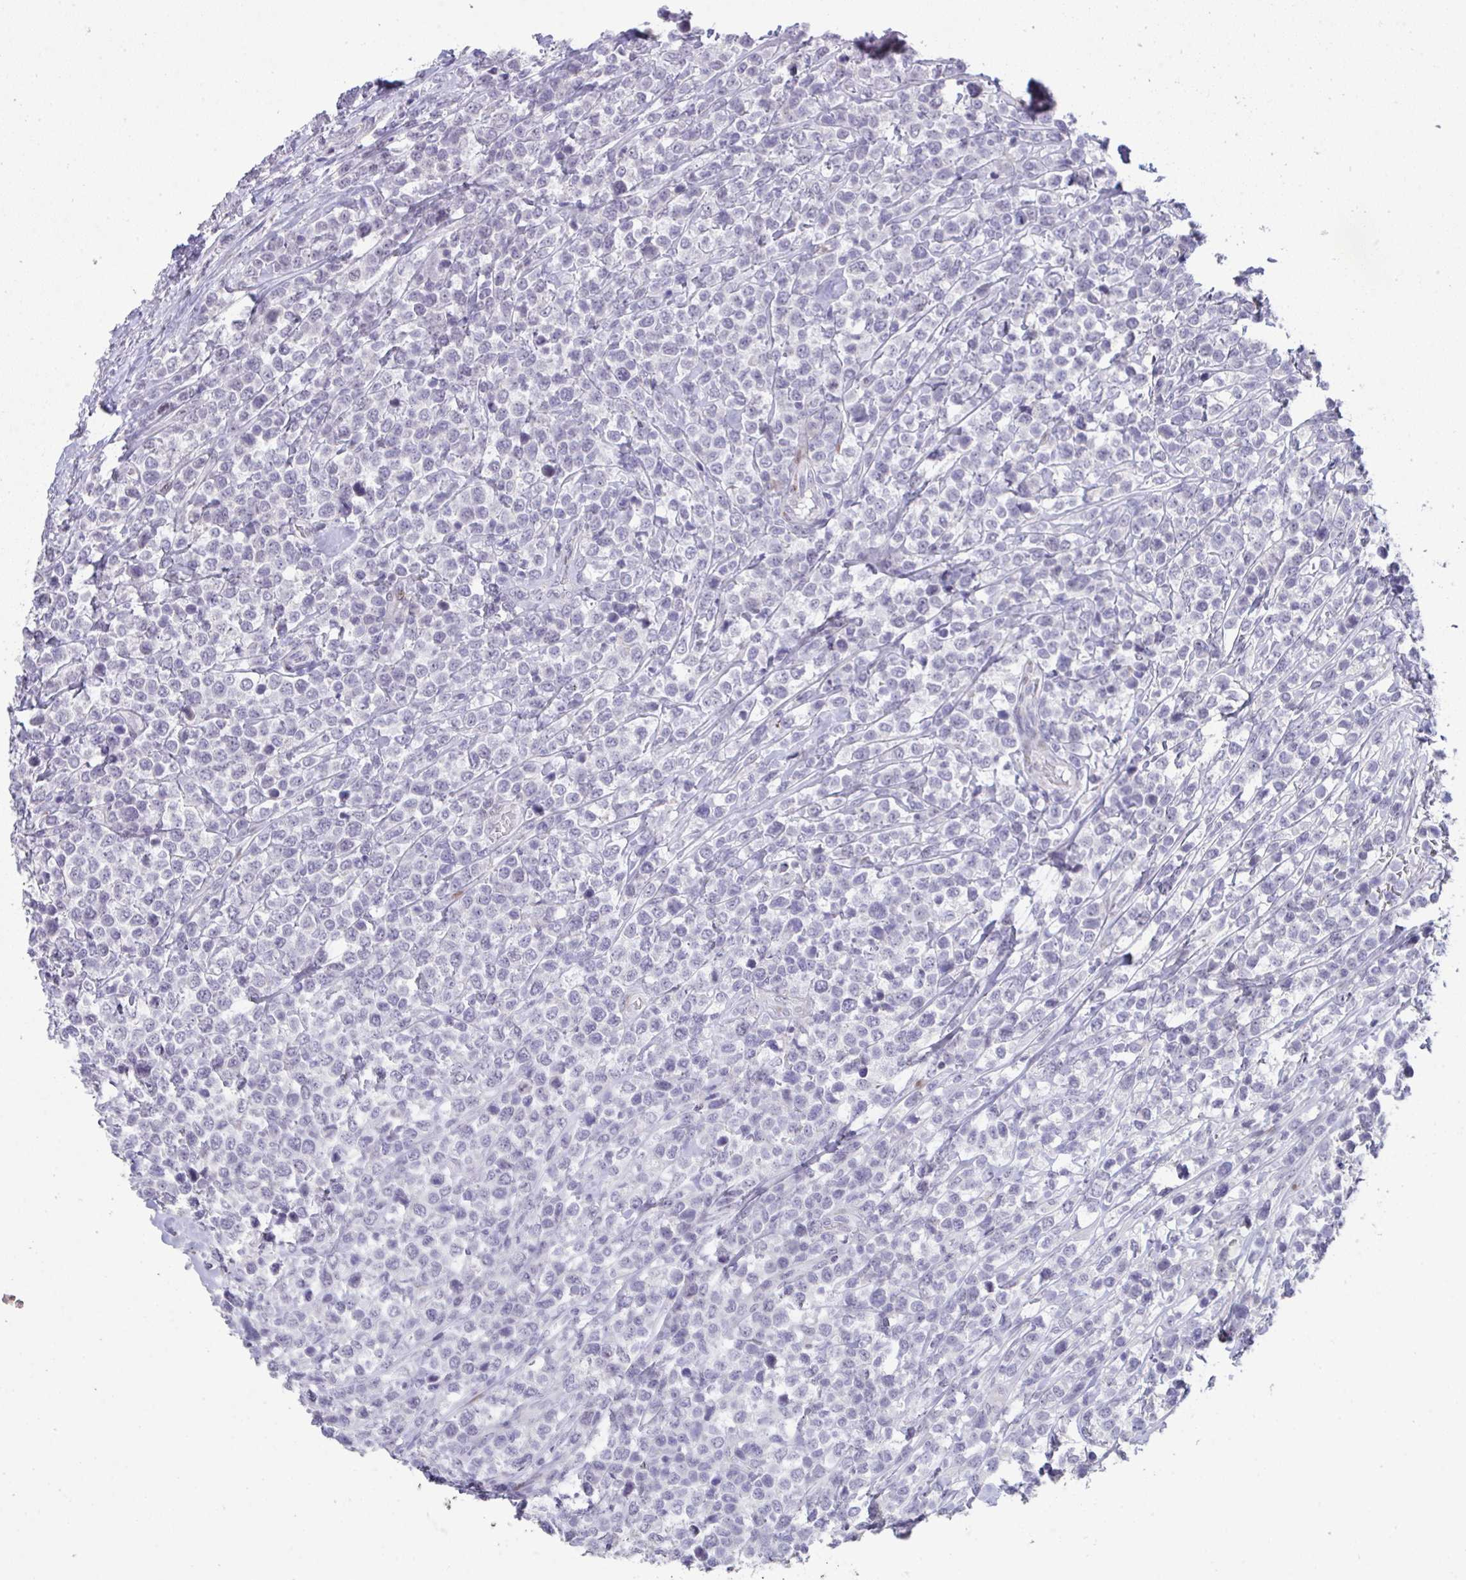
{"staining": {"intensity": "negative", "quantity": "none", "location": "none"}, "tissue": "lymphoma", "cell_type": "Tumor cells", "image_type": "cancer", "snomed": [{"axis": "morphology", "description": "Malignant lymphoma, non-Hodgkin's type, High grade"}, {"axis": "topography", "description": "Soft tissue"}], "caption": "The immunohistochemistry histopathology image has no significant positivity in tumor cells of high-grade malignant lymphoma, non-Hodgkin's type tissue.", "gene": "GALNT16", "patient": {"sex": "female", "age": 56}}